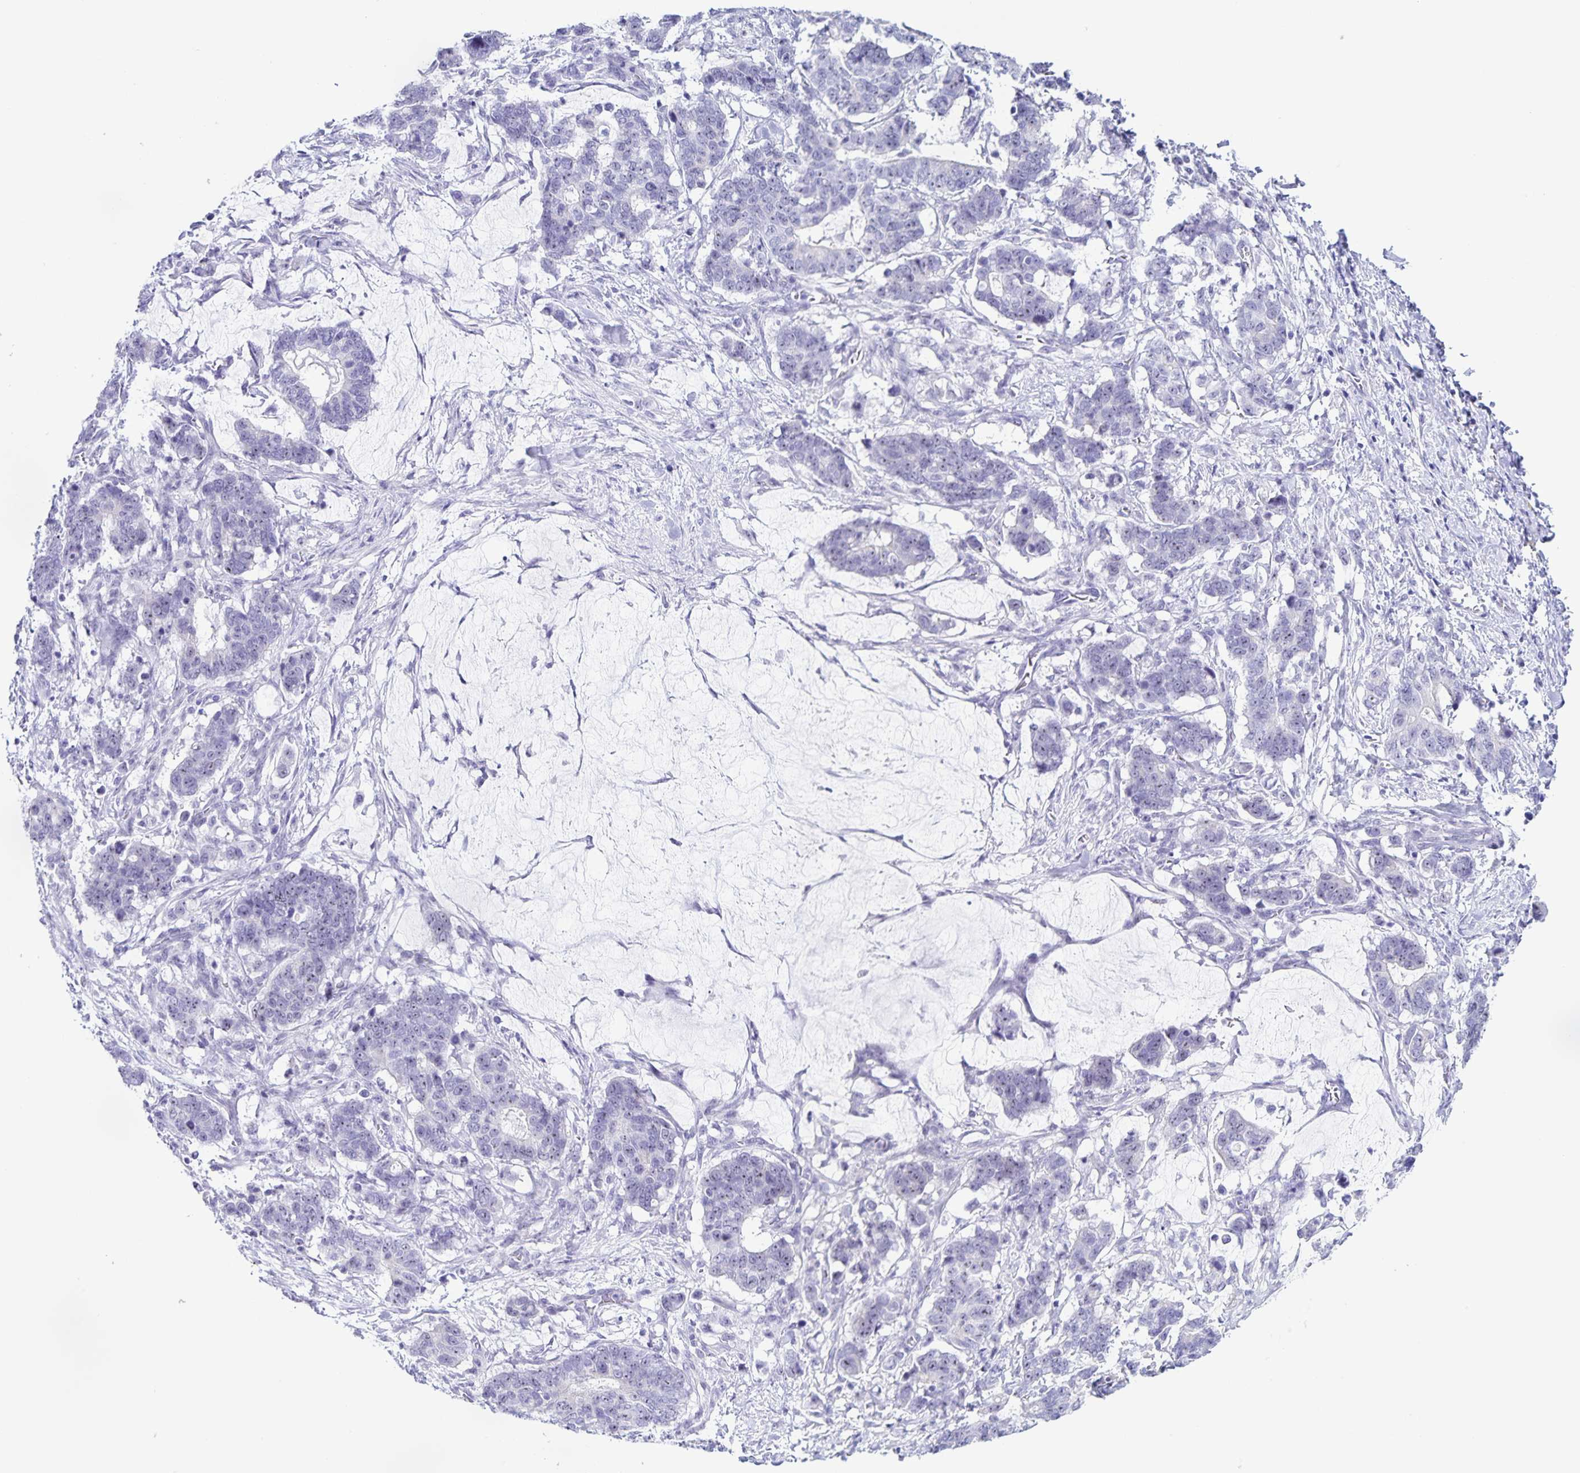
{"staining": {"intensity": "weak", "quantity": "<25%", "location": "nuclear"}, "tissue": "stomach cancer", "cell_type": "Tumor cells", "image_type": "cancer", "snomed": [{"axis": "morphology", "description": "Normal tissue, NOS"}, {"axis": "morphology", "description": "Adenocarcinoma, NOS"}, {"axis": "topography", "description": "Stomach"}], "caption": "Tumor cells show no significant protein staining in adenocarcinoma (stomach). (Immunohistochemistry, brightfield microscopy, high magnification).", "gene": "FAM170A", "patient": {"sex": "female", "age": 64}}